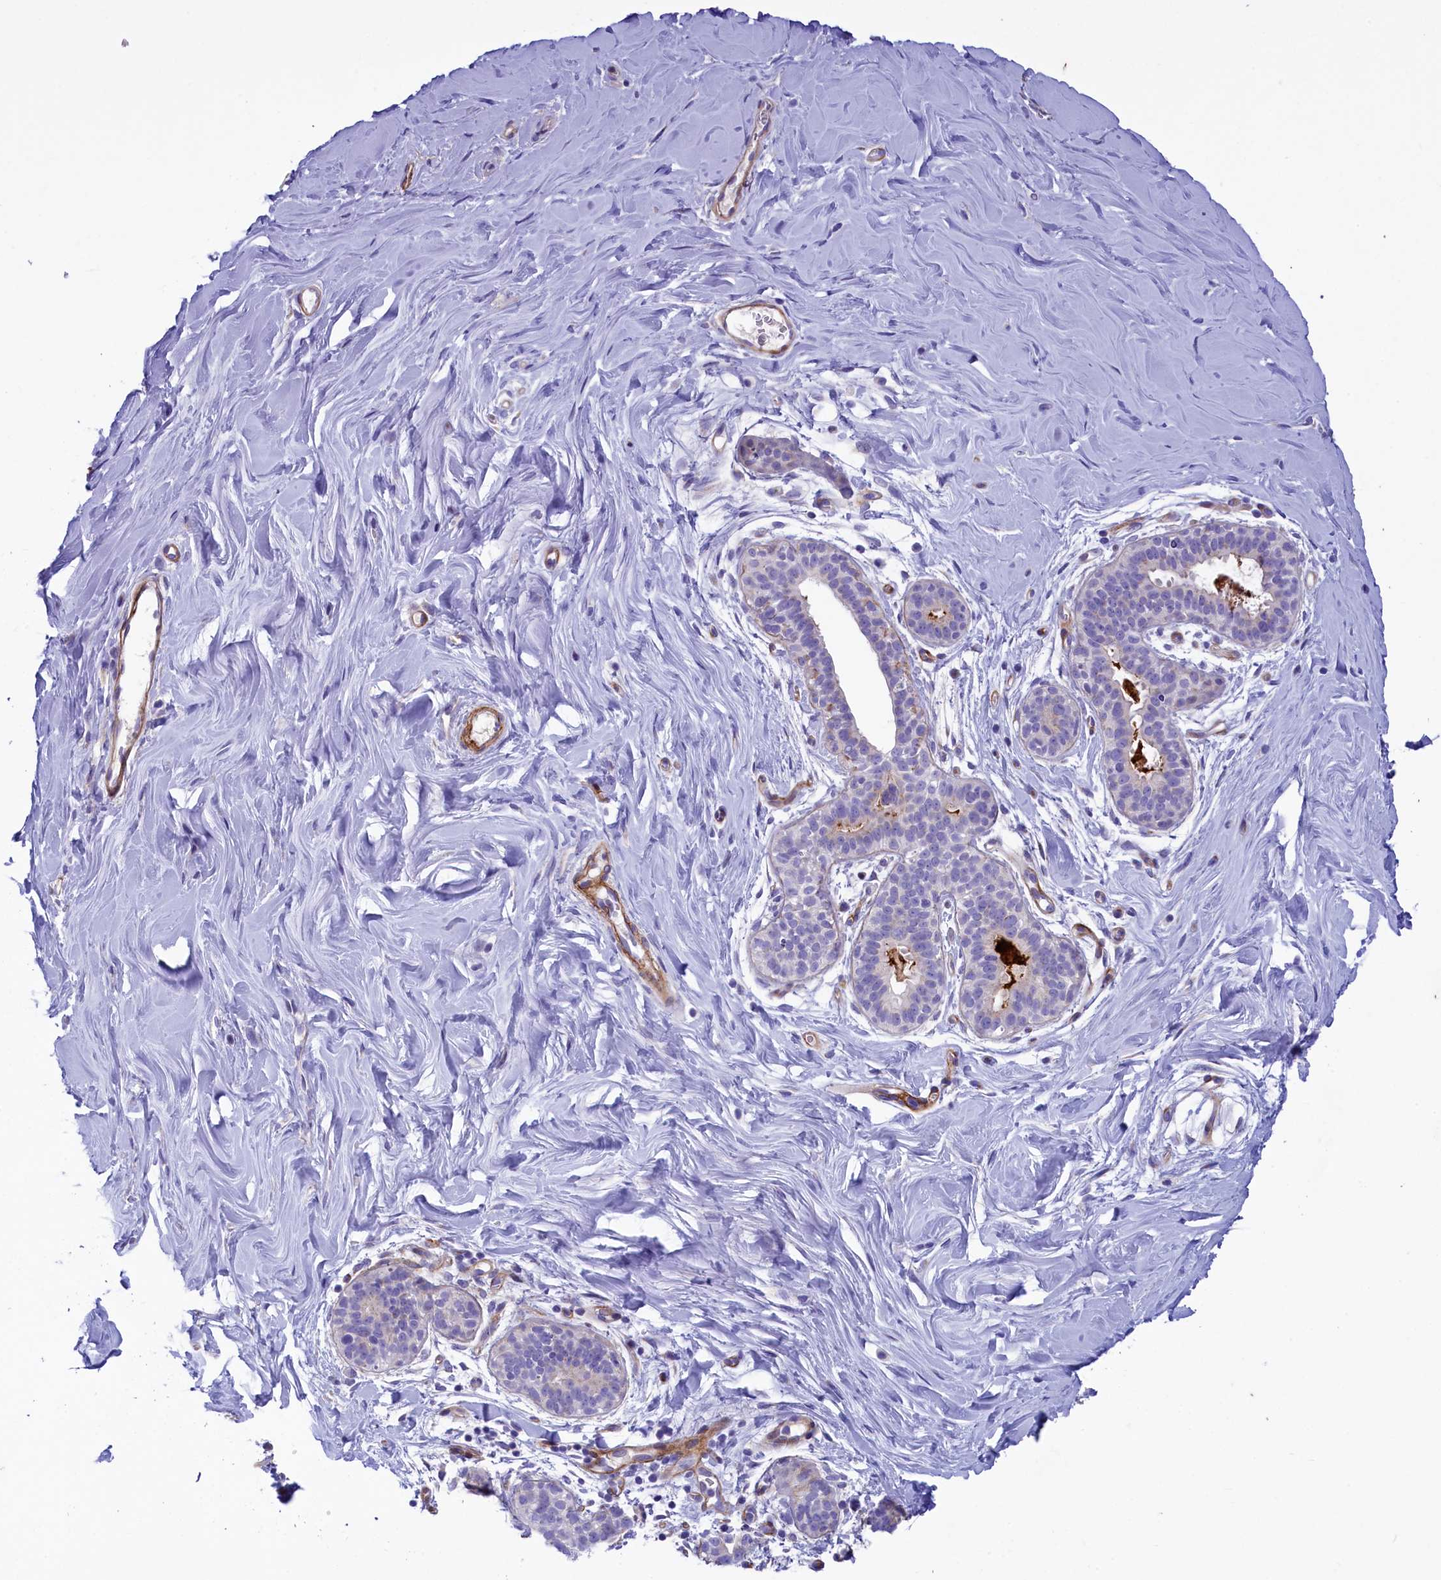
{"staining": {"intensity": "negative", "quantity": "none", "location": "none"}, "tissue": "adipose tissue", "cell_type": "Adipocytes", "image_type": "normal", "snomed": [{"axis": "morphology", "description": "Normal tissue, NOS"}, {"axis": "topography", "description": "Breast"}], "caption": "Adipocytes show no significant positivity in unremarkable adipose tissue. (DAB (3,3'-diaminobenzidine) immunohistochemistry (IHC), high magnification).", "gene": "LOXL1", "patient": {"sex": "female", "age": 26}}